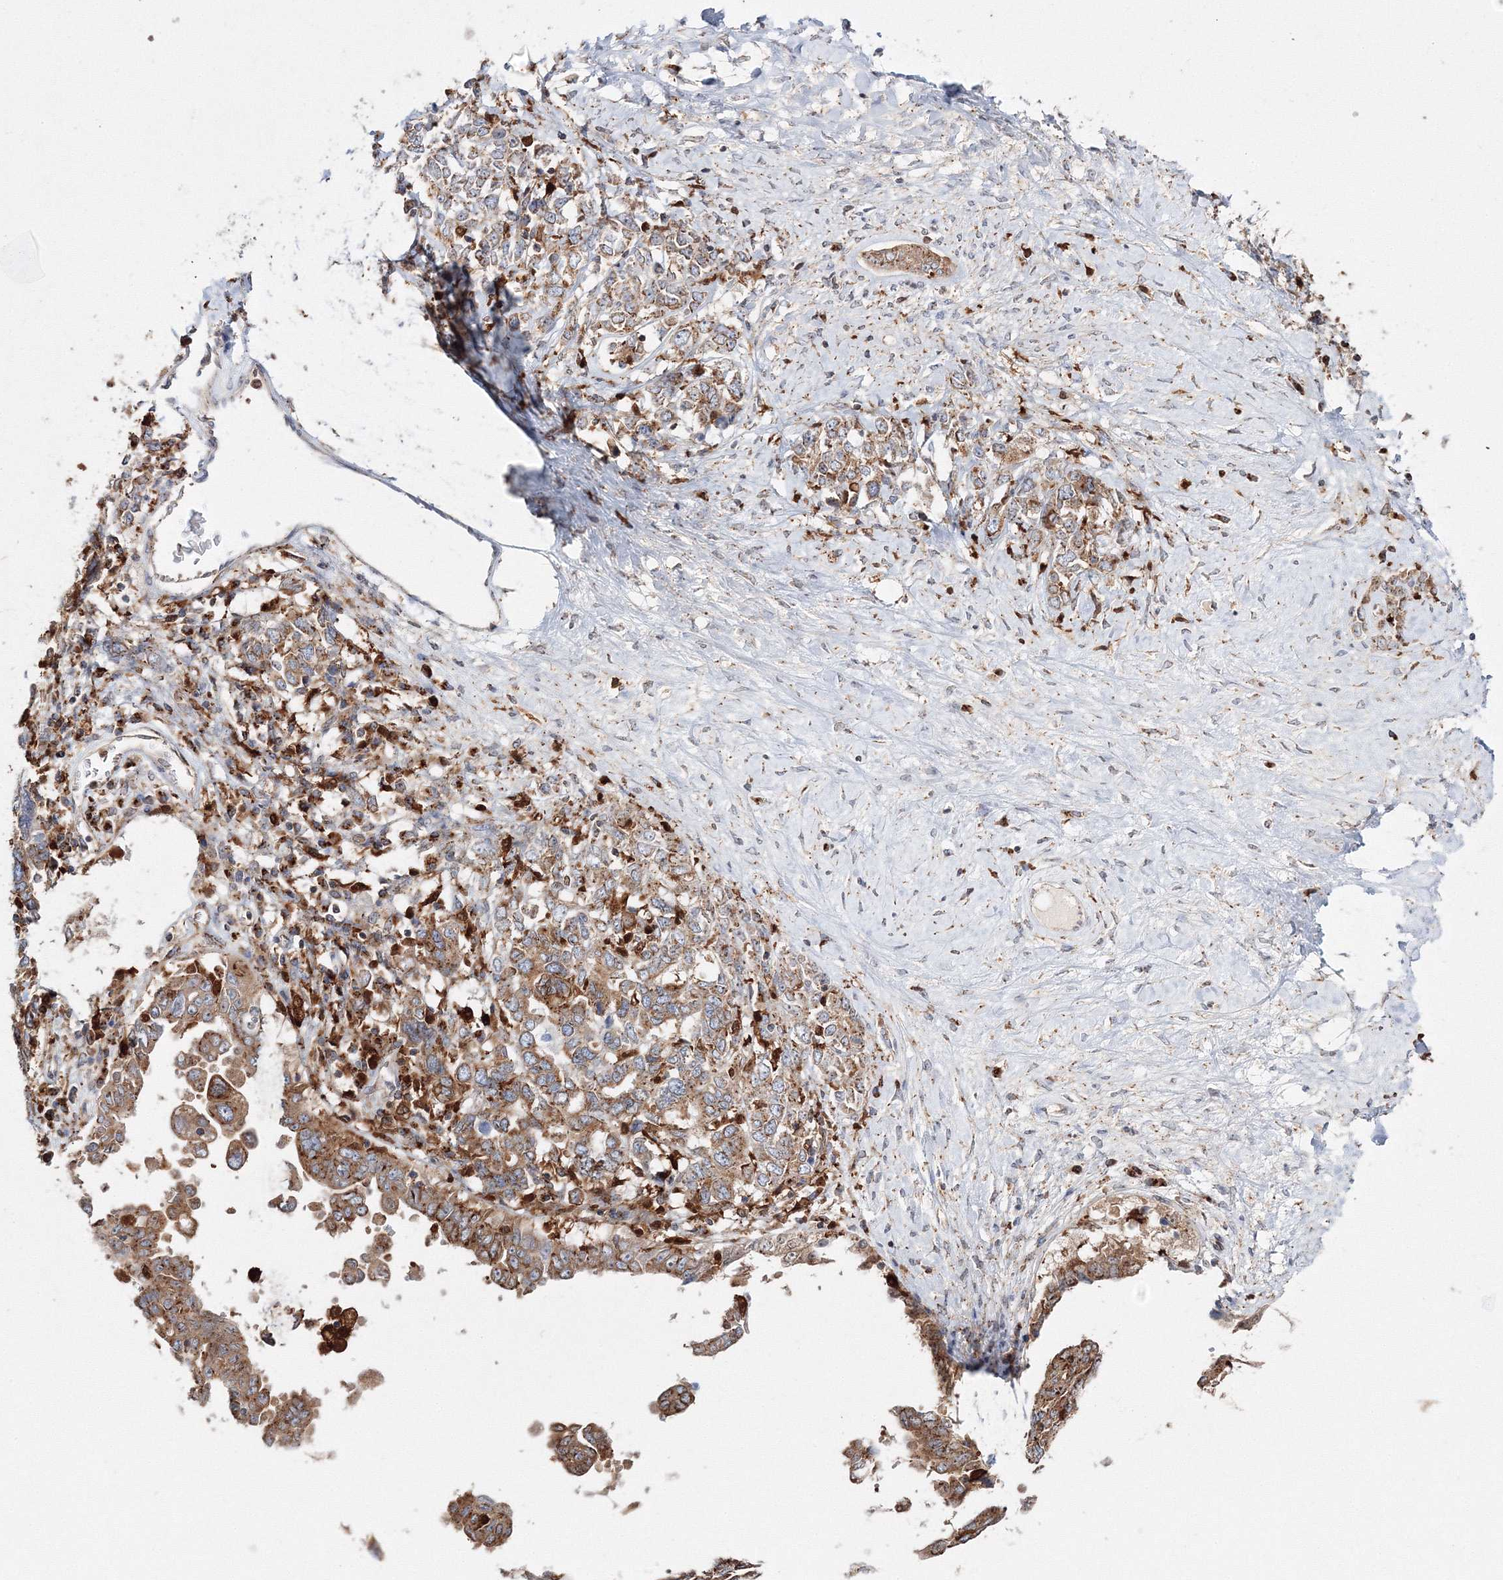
{"staining": {"intensity": "moderate", "quantity": ">75%", "location": "cytoplasmic/membranous"}, "tissue": "ovarian cancer", "cell_type": "Tumor cells", "image_type": "cancer", "snomed": [{"axis": "morphology", "description": "Carcinoma, endometroid"}, {"axis": "topography", "description": "Ovary"}], "caption": "Ovarian cancer (endometroid carcinoma) stained with DAB immunohistochemistry shows medium levels of moderate cytoplasmic/membranous expression in about >75% of tumor cells. (brown staining indicates protein expression, while blue staining denotes nuclei).", "gene": "ARCN1", "patient": {"sex": "female", "age": 62}}